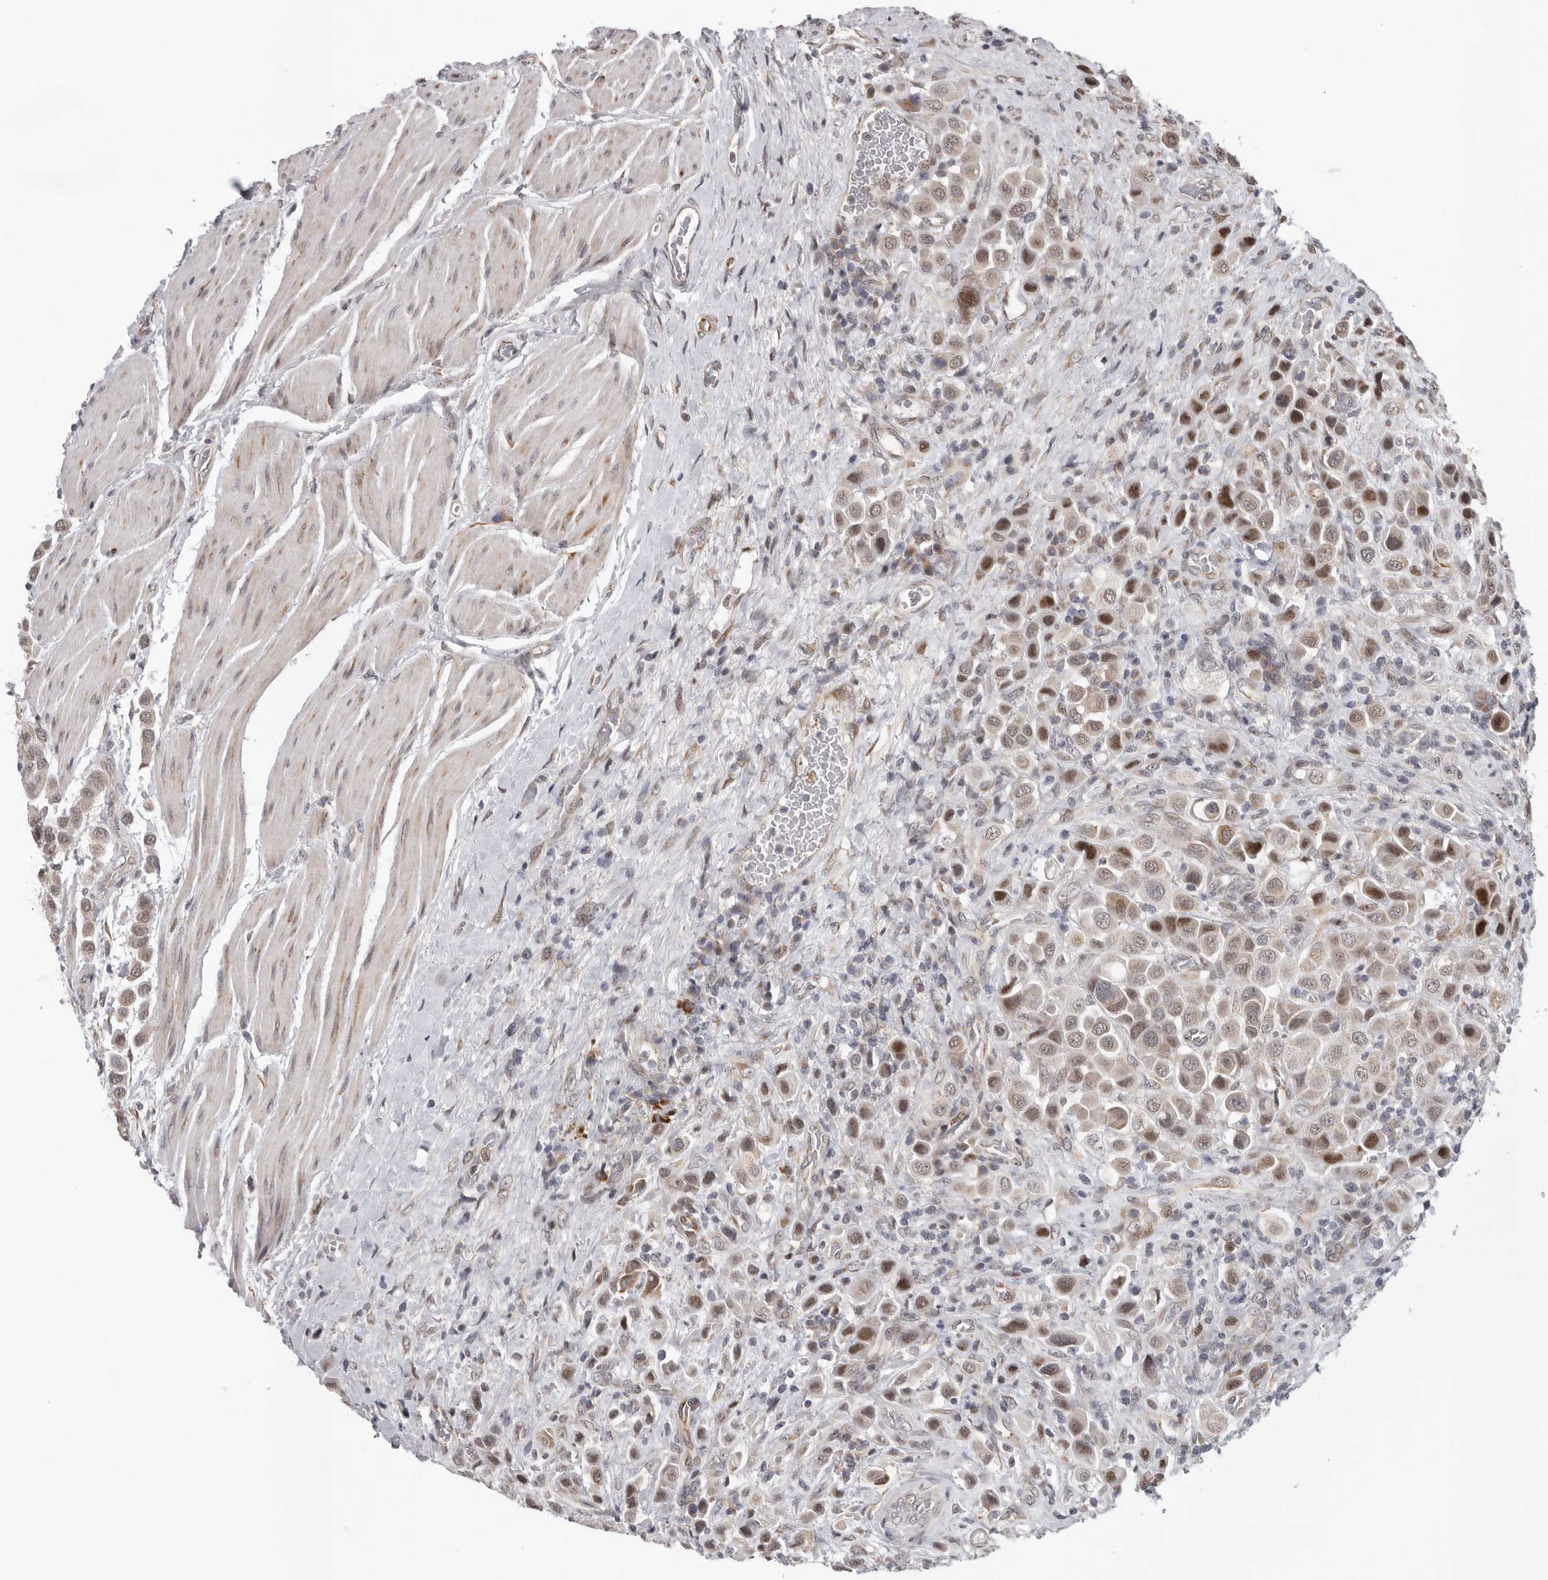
{"staining": {"intensity": "weak", "quantity": "25%-75%", "location": "cytoplasmic/membranous,nuclear"}, "tissue": "urothelial cancer", "cell_type": "Tumor cells", "image_type": "cancer", "snomed": [{"axis": "morphology", "description": "Urothelial carcinoma, High grade"}, {"axis": "topography", "description": "Urinary bladder"}], "caption": "Brown immunohistochemical staining in human high-grade urothelial carcinoma shows weak cytoplasmic/membranous and nuclear expression in approximately 25%-75% of tumor cells.", "gene": "RALGPS2", "patient": {"sex": "male", "age": 50}}